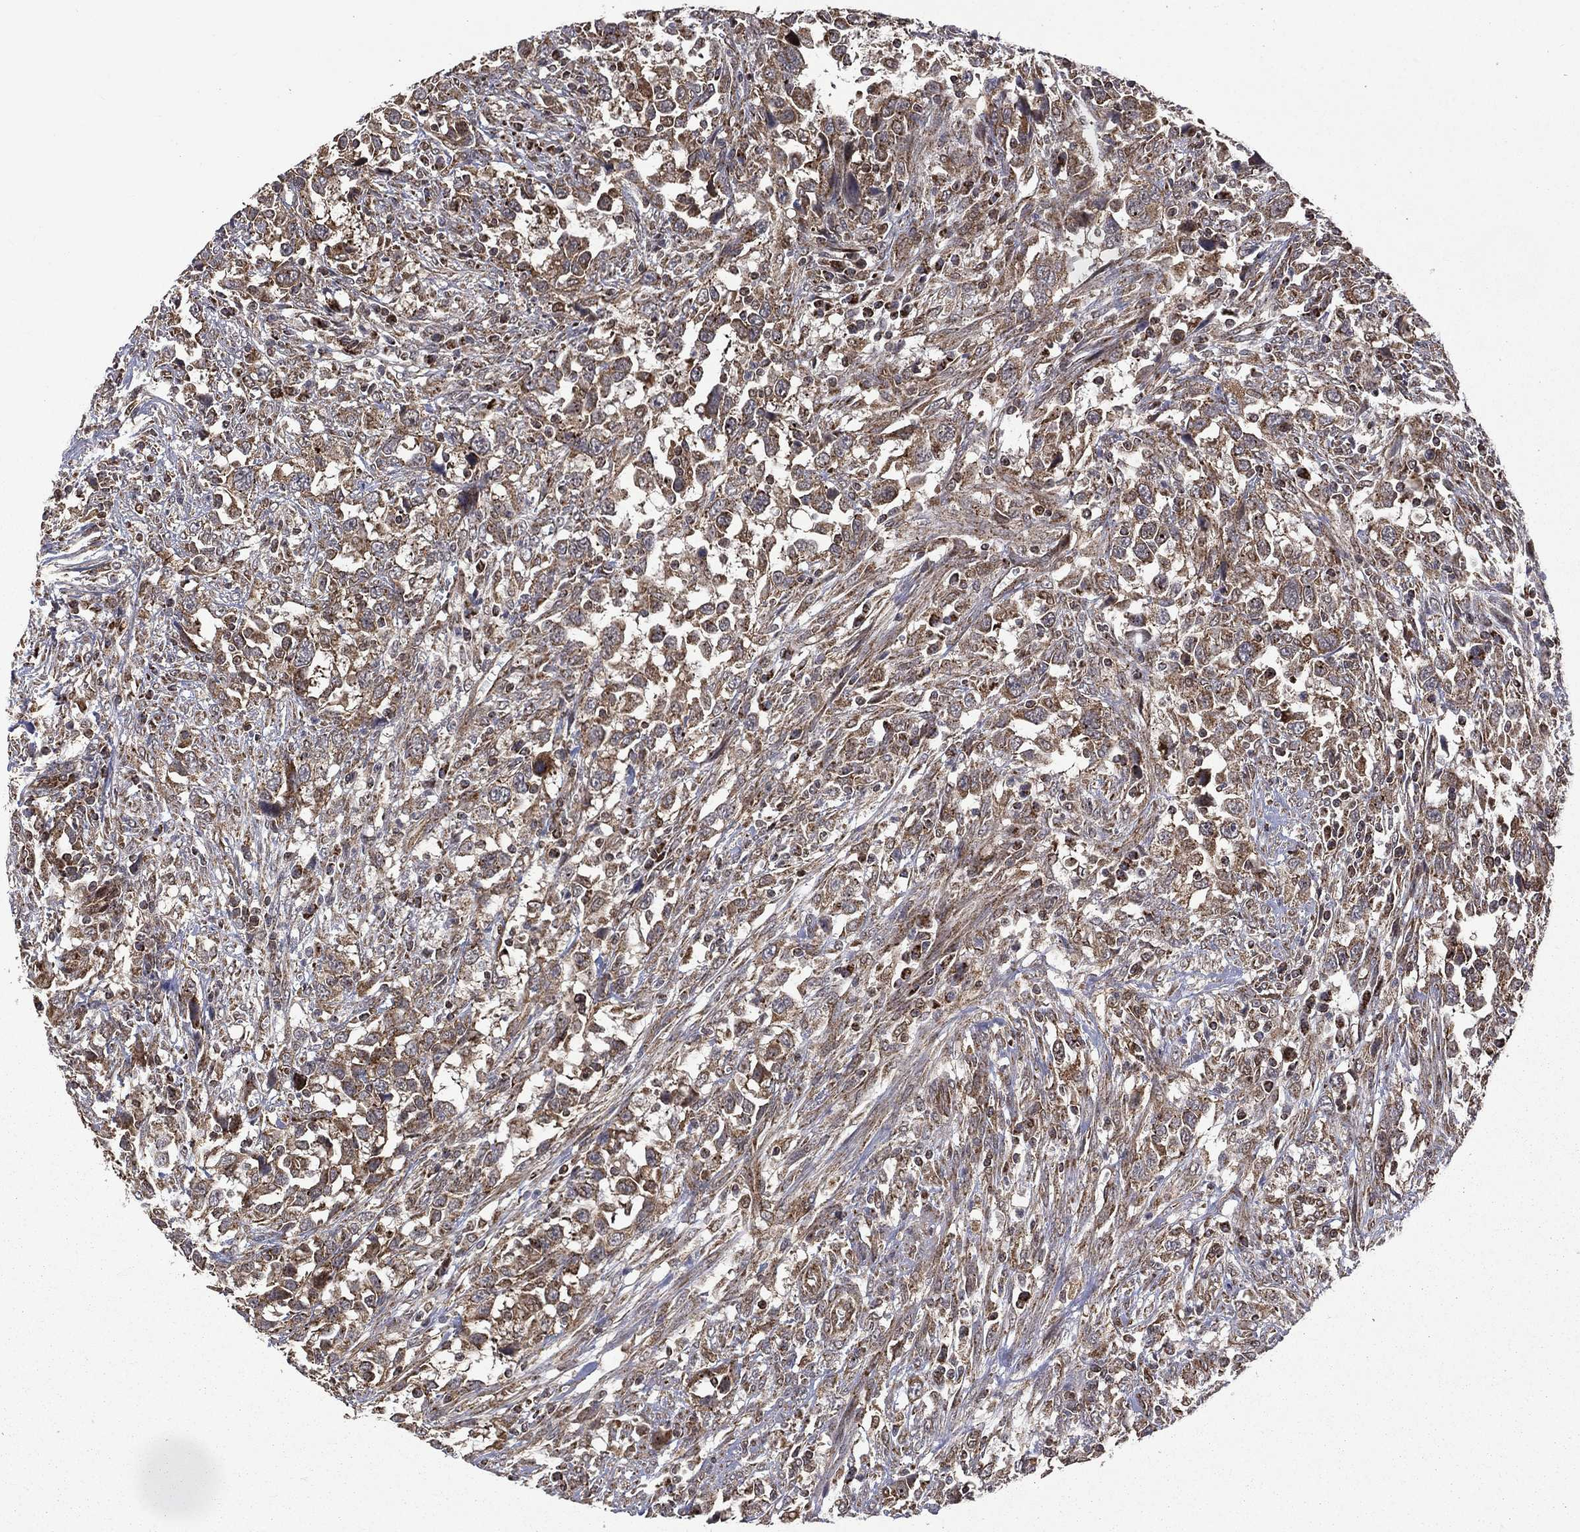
{"staining": {"intensity": "moderate", "quantity": ">75%", "location": "cytoplasmic/membranous"}, "tissue": "urothelial cancer", "cell_type": "Tumor cells", "image_type": "cancer", "snomed": [{"axis": "morphology", "description": "Urothelial carcinoma, NOS"}, {"axis": "morphology", "description": "Urothelial carcinoma, High grade"}, {"axis": "topography", "description": "Urinary bladder"}], "caption": "A medium amount of moderate cytoplasmic/membranous staining is appreciated in about >75% of tumor cells in urothelial carcinoma (high-grade) tissue. (DAB = brown stain, brightfield microscopy at high magnification).", "gene": "GIMAP6", "patient": {"sex": "female", "age": 64}}